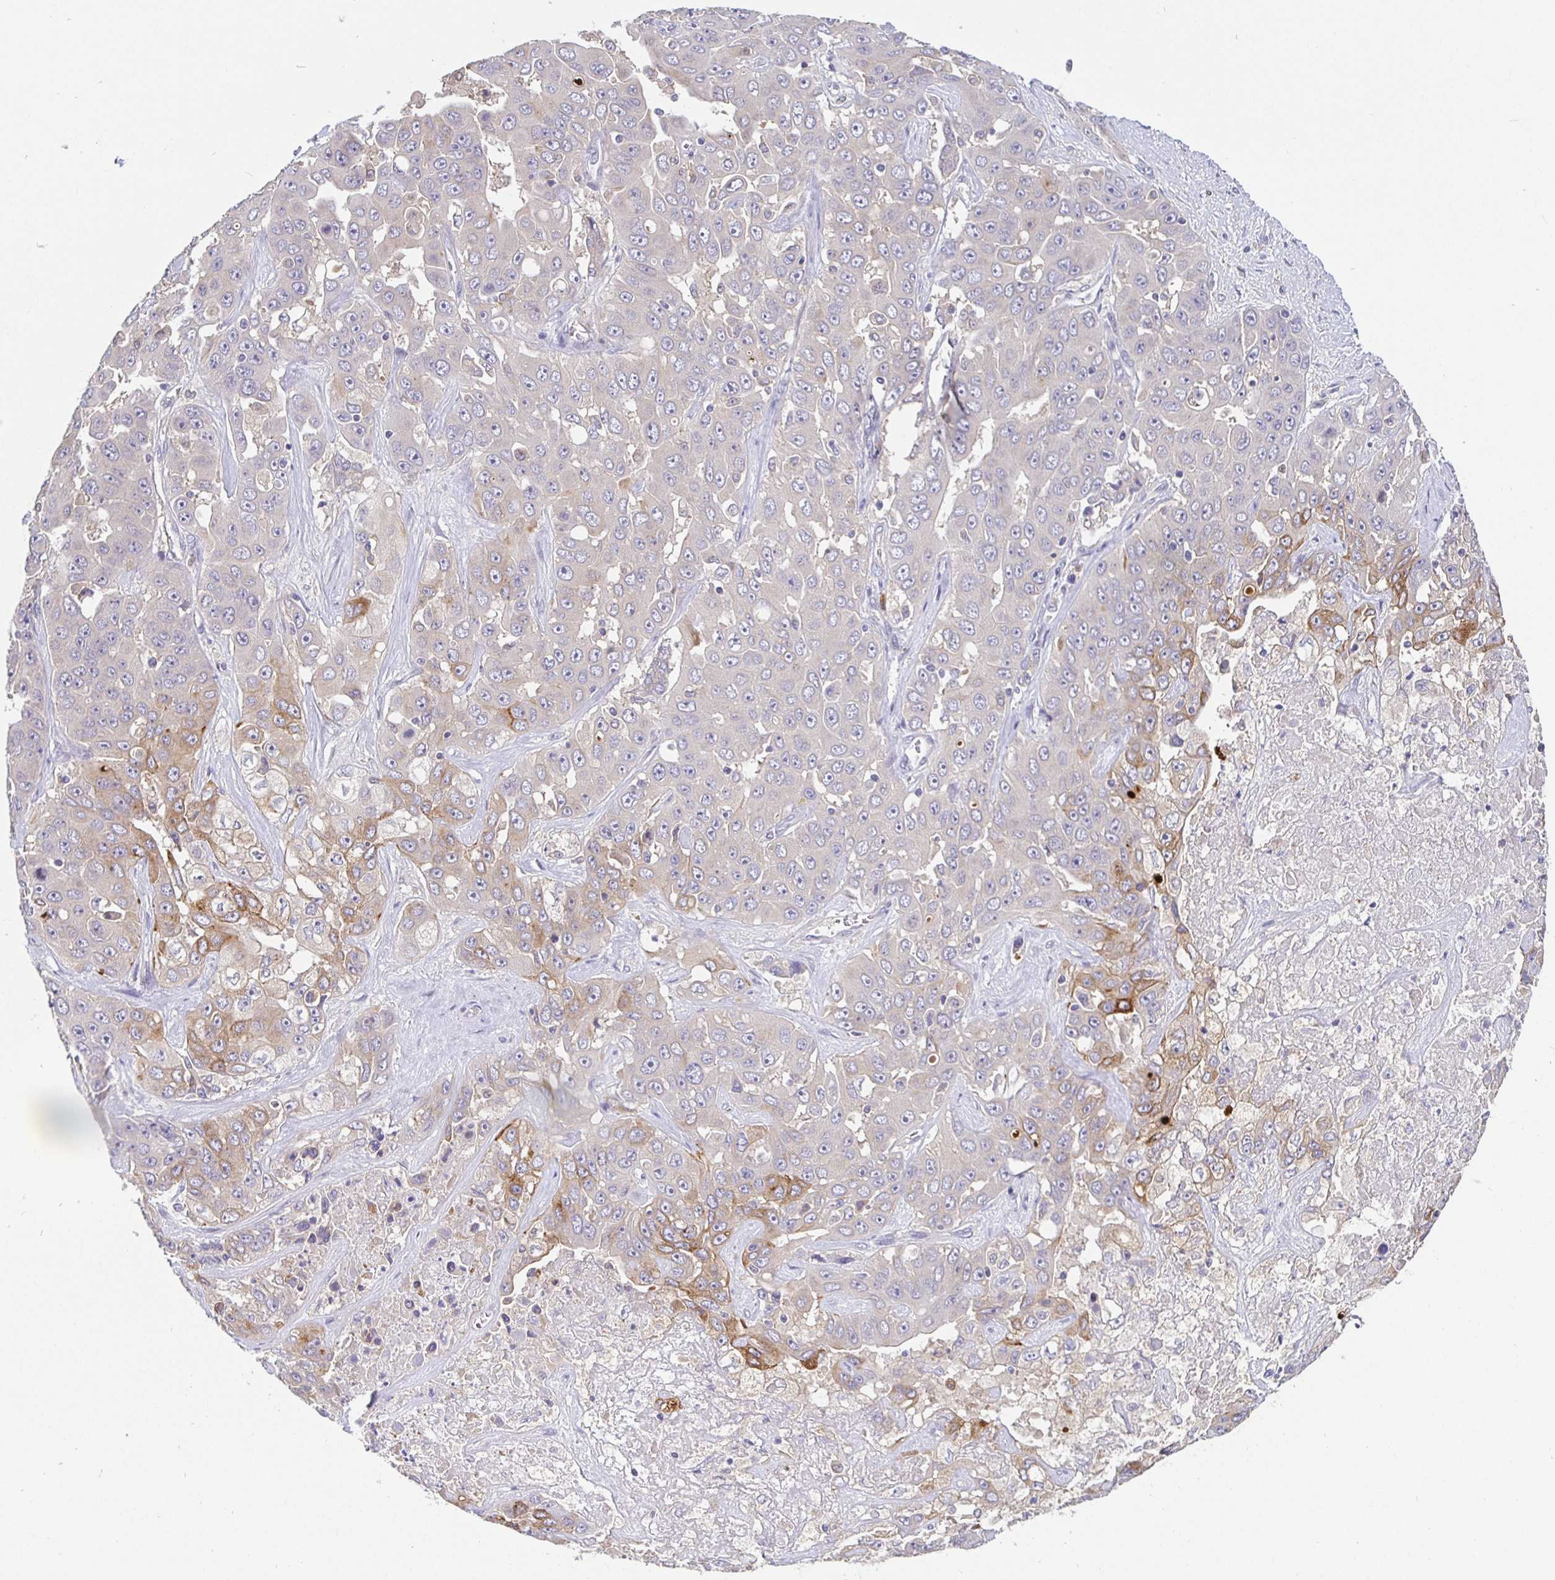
{"staining": {"intensity": "moderate", "quantity": "<25%", "location": "cytoplasmic/membranous"}, "tissue": "liver cancer", "cell_type": "Tumor cells", "image_type": "cancer", "snomed": [{"axis": "morphology", "description": "Cholangiocarcinoma"}, {"axis": "topography", "description": "Liver"}], "caption": "A histopathology image of cholangiocarcinoma (liver) stained for a protein reveals moderate cytoplasmic/membranous brown staining in tumor cells. The protein is stained brown, and the nuclei are stained in blue (DAB (3,3'-diaminobenzidine) IHC with brightfield microscopy, high magnification).", "gene": "SATB1", "patient": {"sex": "female", "age": 52}}